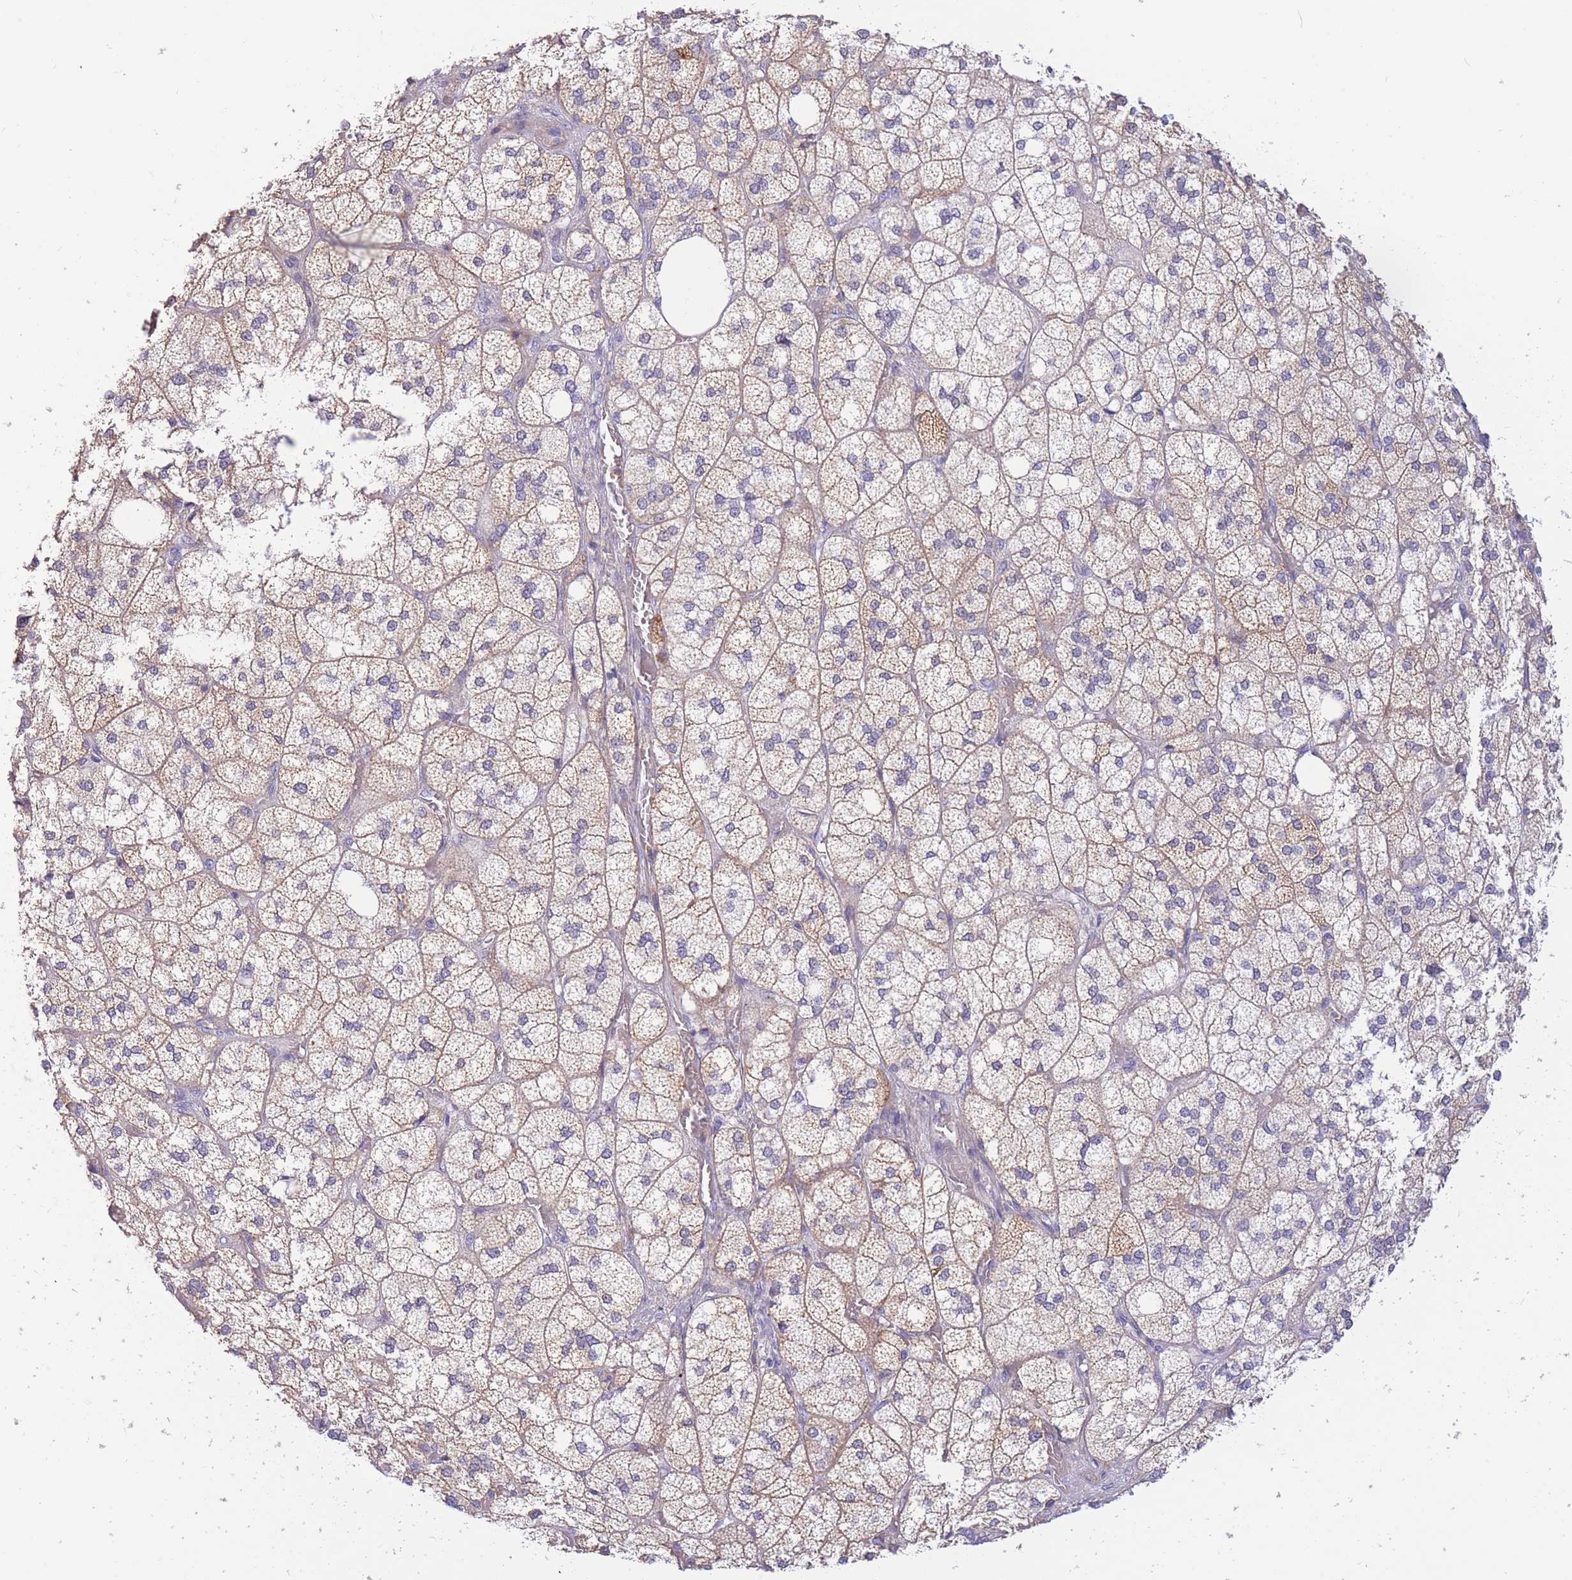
{"staining": {"intensity": "moderate", "quantity": "25%-75%", "location": "cytoplasmic/membranous"}, "tissue": "adrenal gland", "cell_type": "Glandular cells", "image_type": "normal", "snomed": [{"axis": "morphology", "description": "Normal tissue, NOS"}, {"axis": "topography", "description": "Adrenal gland"}], "caption": "Protein staining displays moderate cytoplasmic/membranous staining in approximately 25%-75% of glandular cells in benign adrenal gland.", "gene": "SULT1A1", "patient": {"sex": "male", "age": 61}}